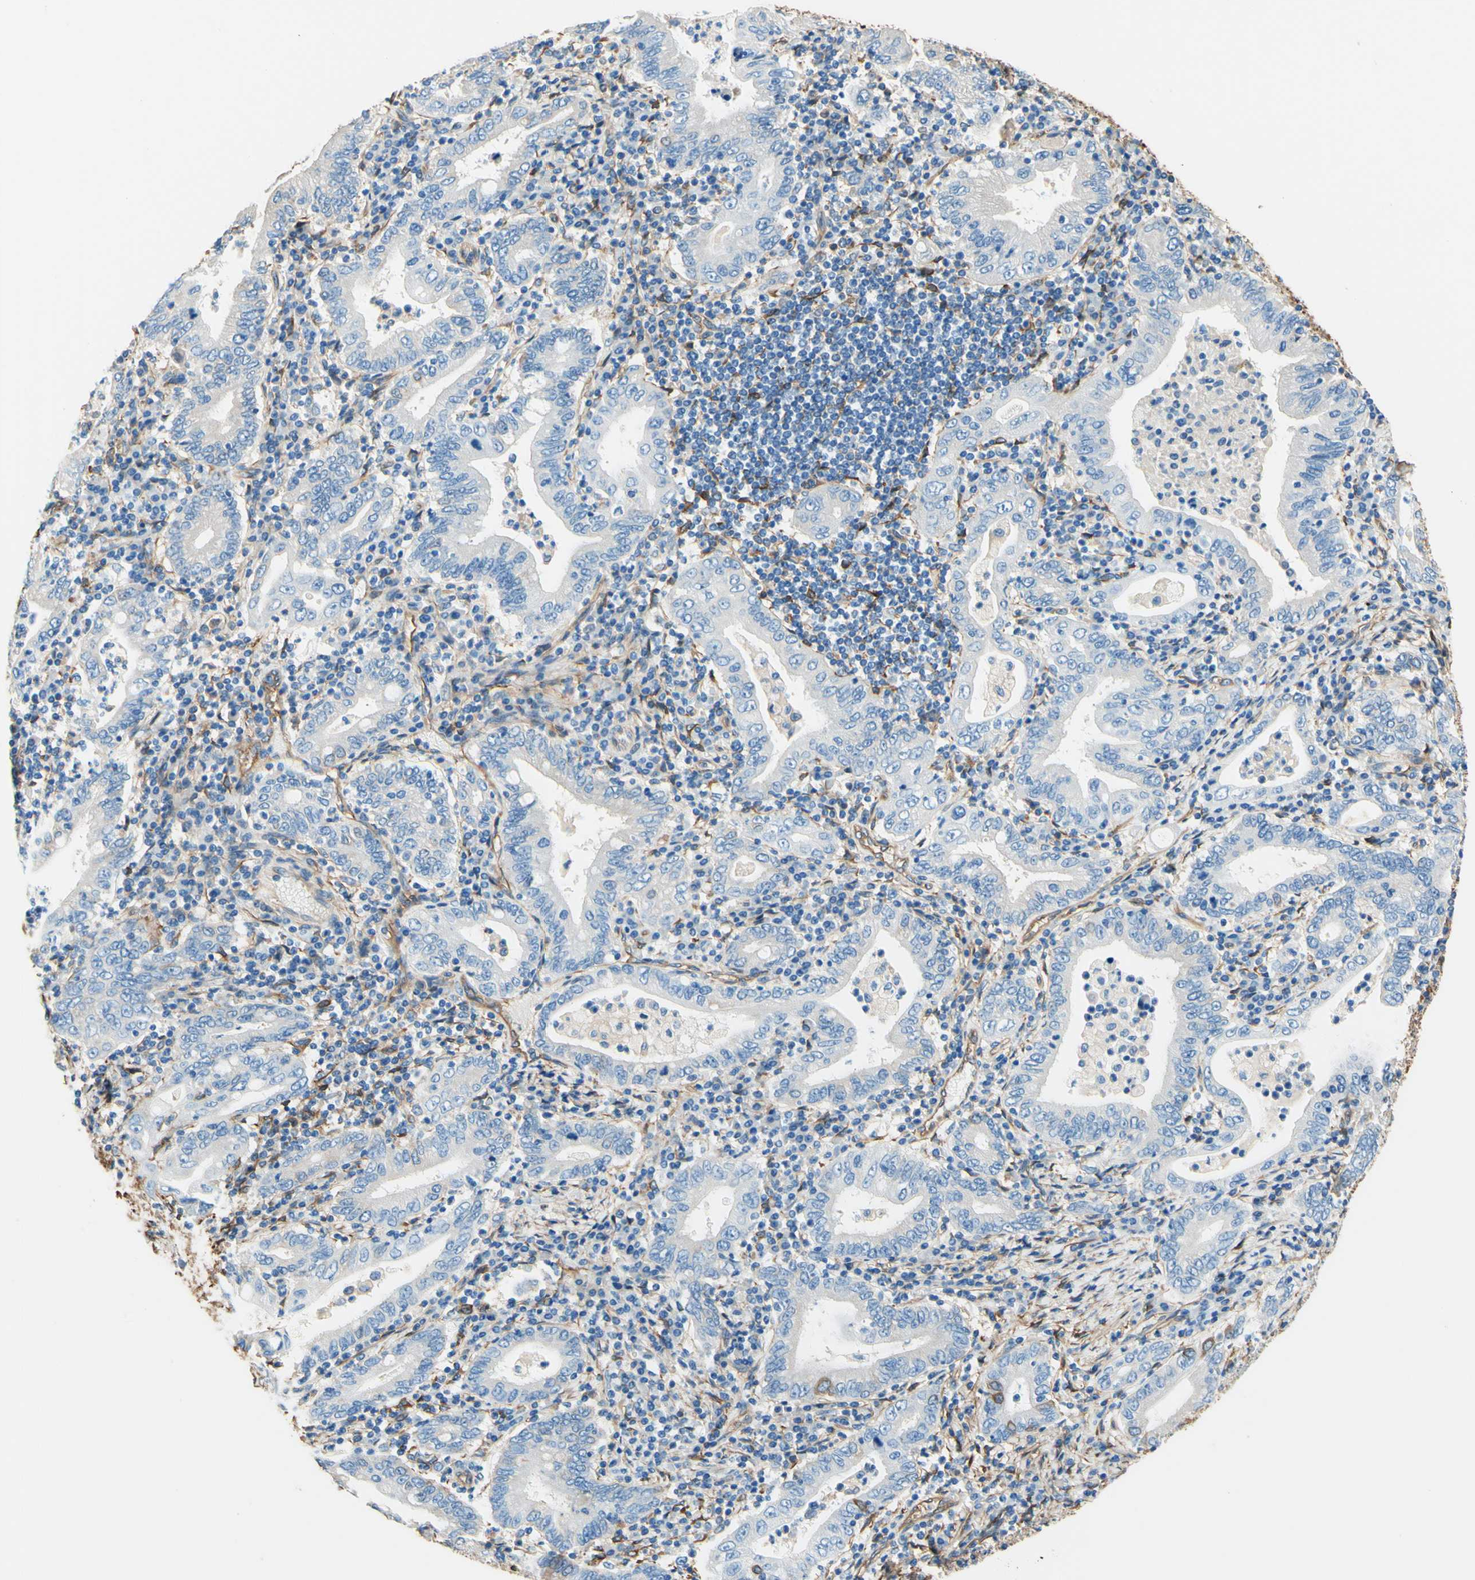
{"staining": {"intensity": "negative", "quantity": "none", "location": "none"}, "tissue": "stomach cancer", "cell_type": "Tumor cells", "image_type": "cancer", "snomed": [{"axis": "morphology", "description": "Normal tissue, NOS"}, {"axis": "morphology", "description": "Adenocarcinoma, NOS"}, {"axis": "topography", "description": "Esophagus"}, {"axis": "topography", "description": "Stomach, upper"}, {"axis": "topography", "description": "Peripheral nerve tissue"}], "caption": "IHC of human adenocarcinoma (stomach) displays no expression in tumor cells. The staining was performed using DAB (3,3'-diaminobenzidine) to visualize the protein expression in brown, while the nuclei were stained in blue with hematoxylin (Magnification: 20x).", "gene": "DPYSL3", "patient": {"sex": "male", "age": 62}}